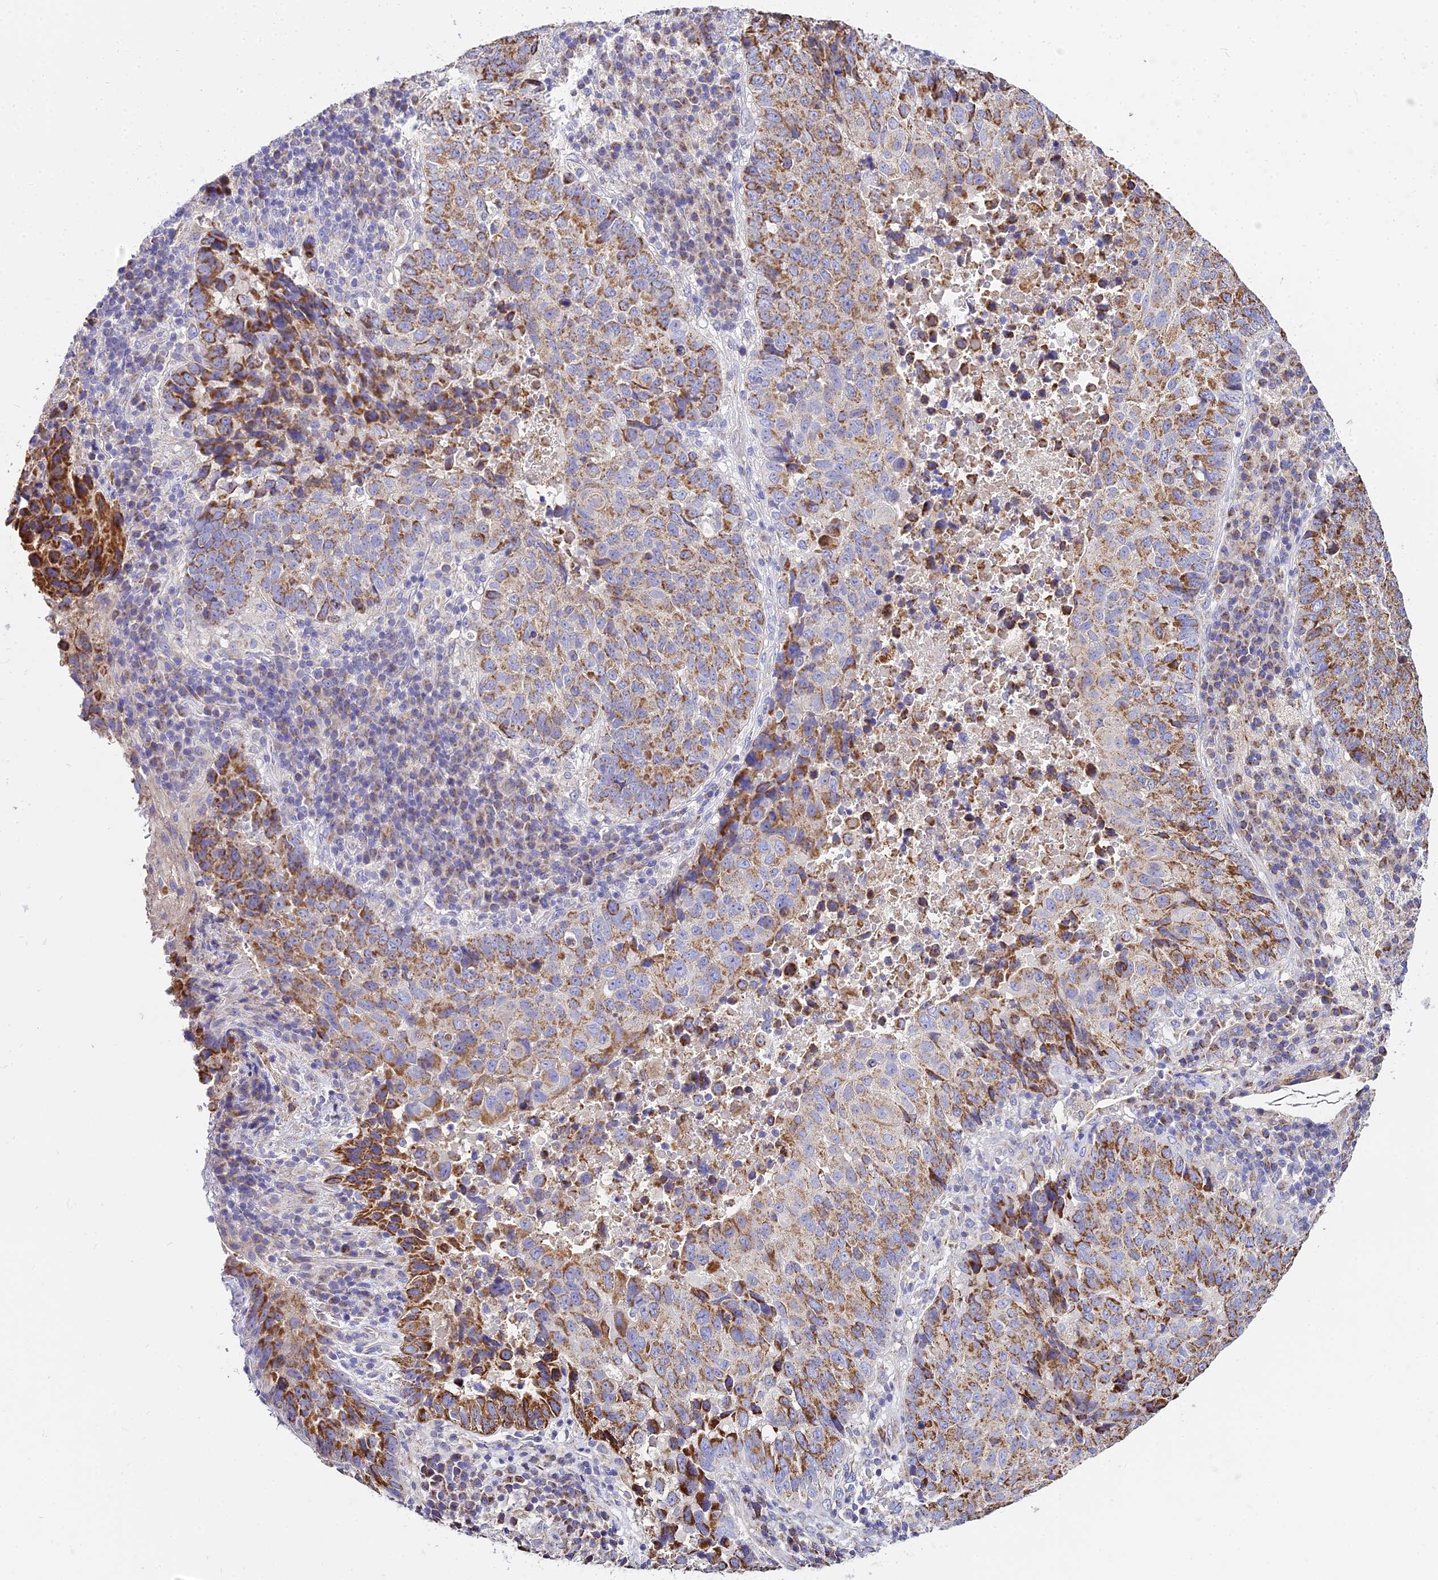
{"staining": {"intensity": "moderate", "quantity": ">75%", "location": "cytoplasmic/membranous"}, "tissue": "lung cancer", "cell_type": "Tumor cells", "image_type": "cancer", "snomed": [{"axis": "morphology", "description": "Squamous cell carcinoma, NOS"}, {"axis": "topography", "description": "Lung"}], "caption": "DAB (3,3'-diaminobenzidine) immunohistochemical staining of human lung cancer (squamous cell carcinoma) shows moderate cytoplasmic/membranous protein expression in about >75% of tumor cells.", "gene": "TYW5", "patient": {"sex": "male", "age": 73}}